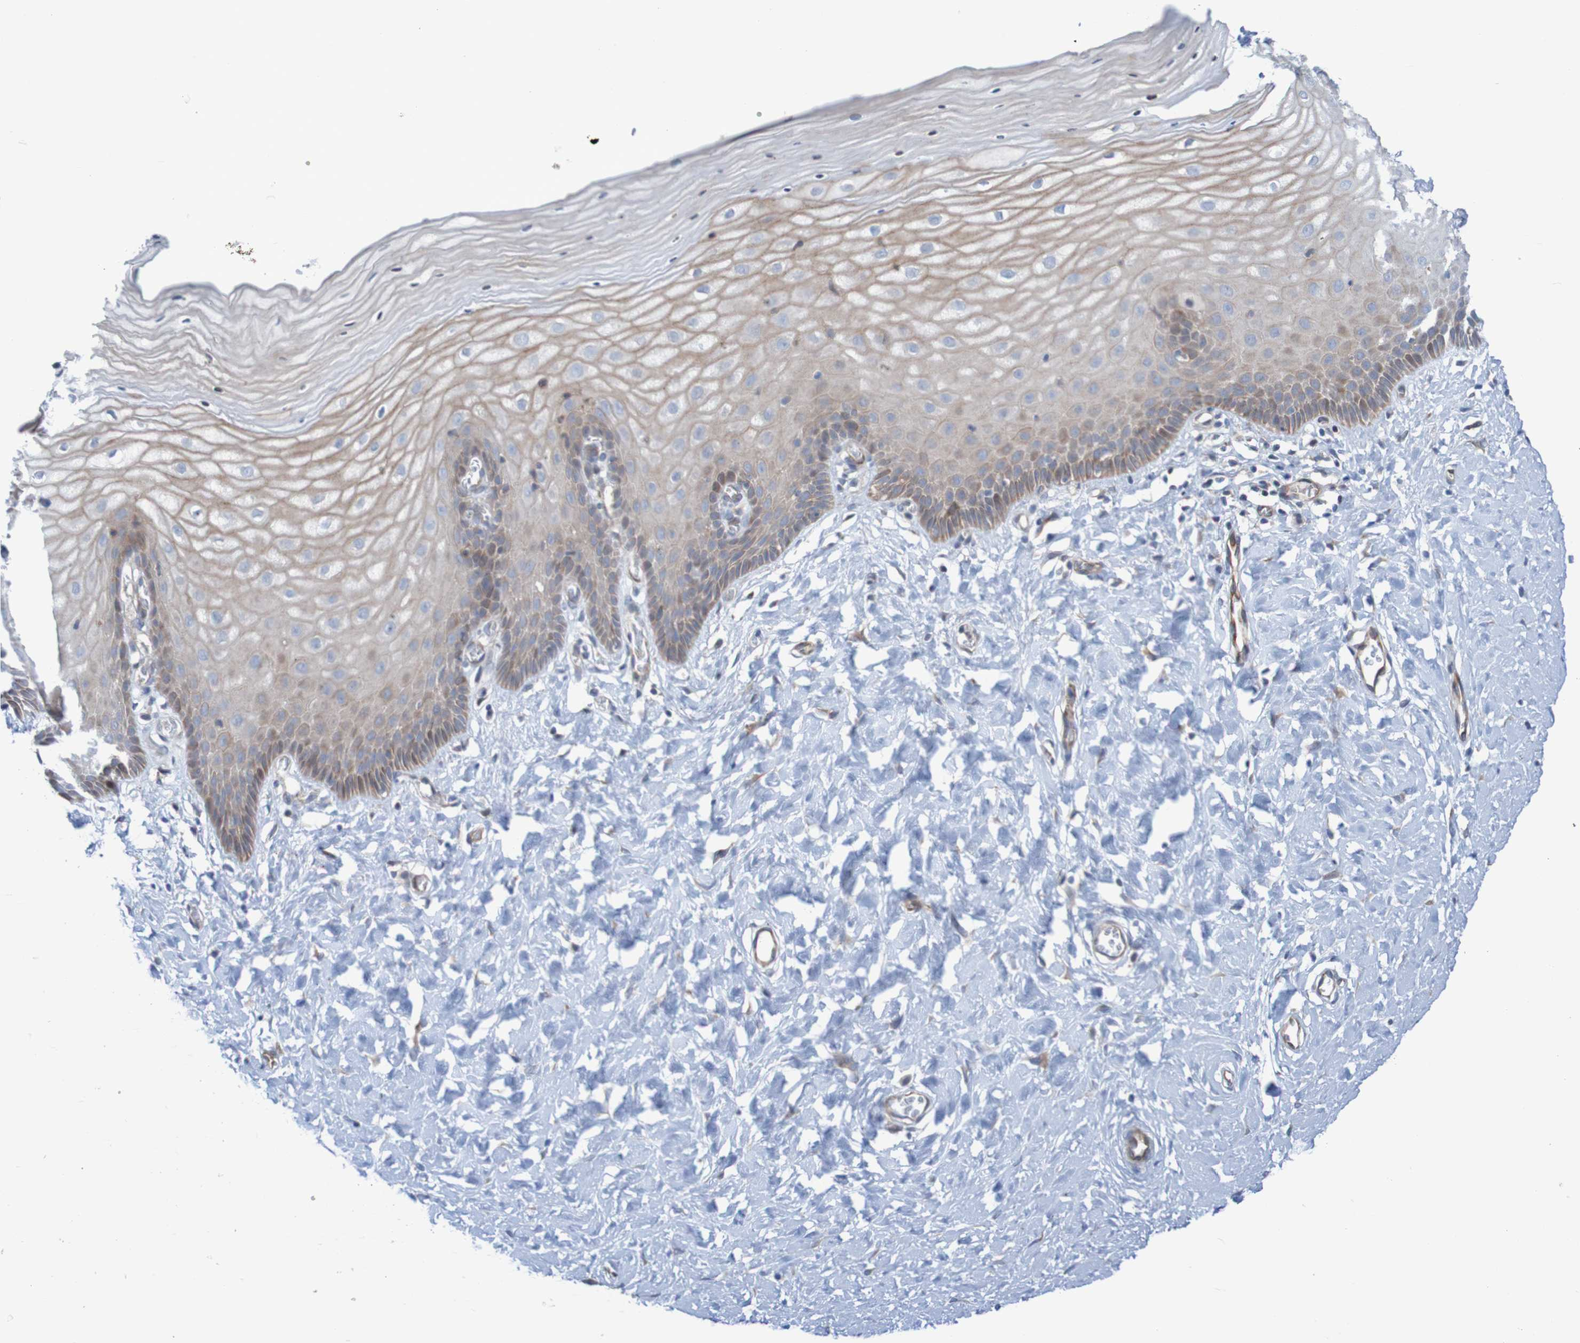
{"staining": {"intensity": "moderate", "quantity": "25%-75%", "location": "cytoplasmic/membranous"}, "tissue": "cervix", "cell_type": "Glandular cells", "image_type": "normal", "snomed": [{"axis": "morphology", "description": "Normal tissue, NOS"}, {"axis": "topography", "description": "Cervix"}], "caption": "Immunohistochemical staining of unremarkable cervix displays moderate cytoplasmic/membranous protein positivity in approximately 25%-75% of glandular cells. (brown staining indicates protein expression, while blue staining denotes nuclei).", "gene": "ANGPT4", "patient": {"sex": "female", "age": 55}}